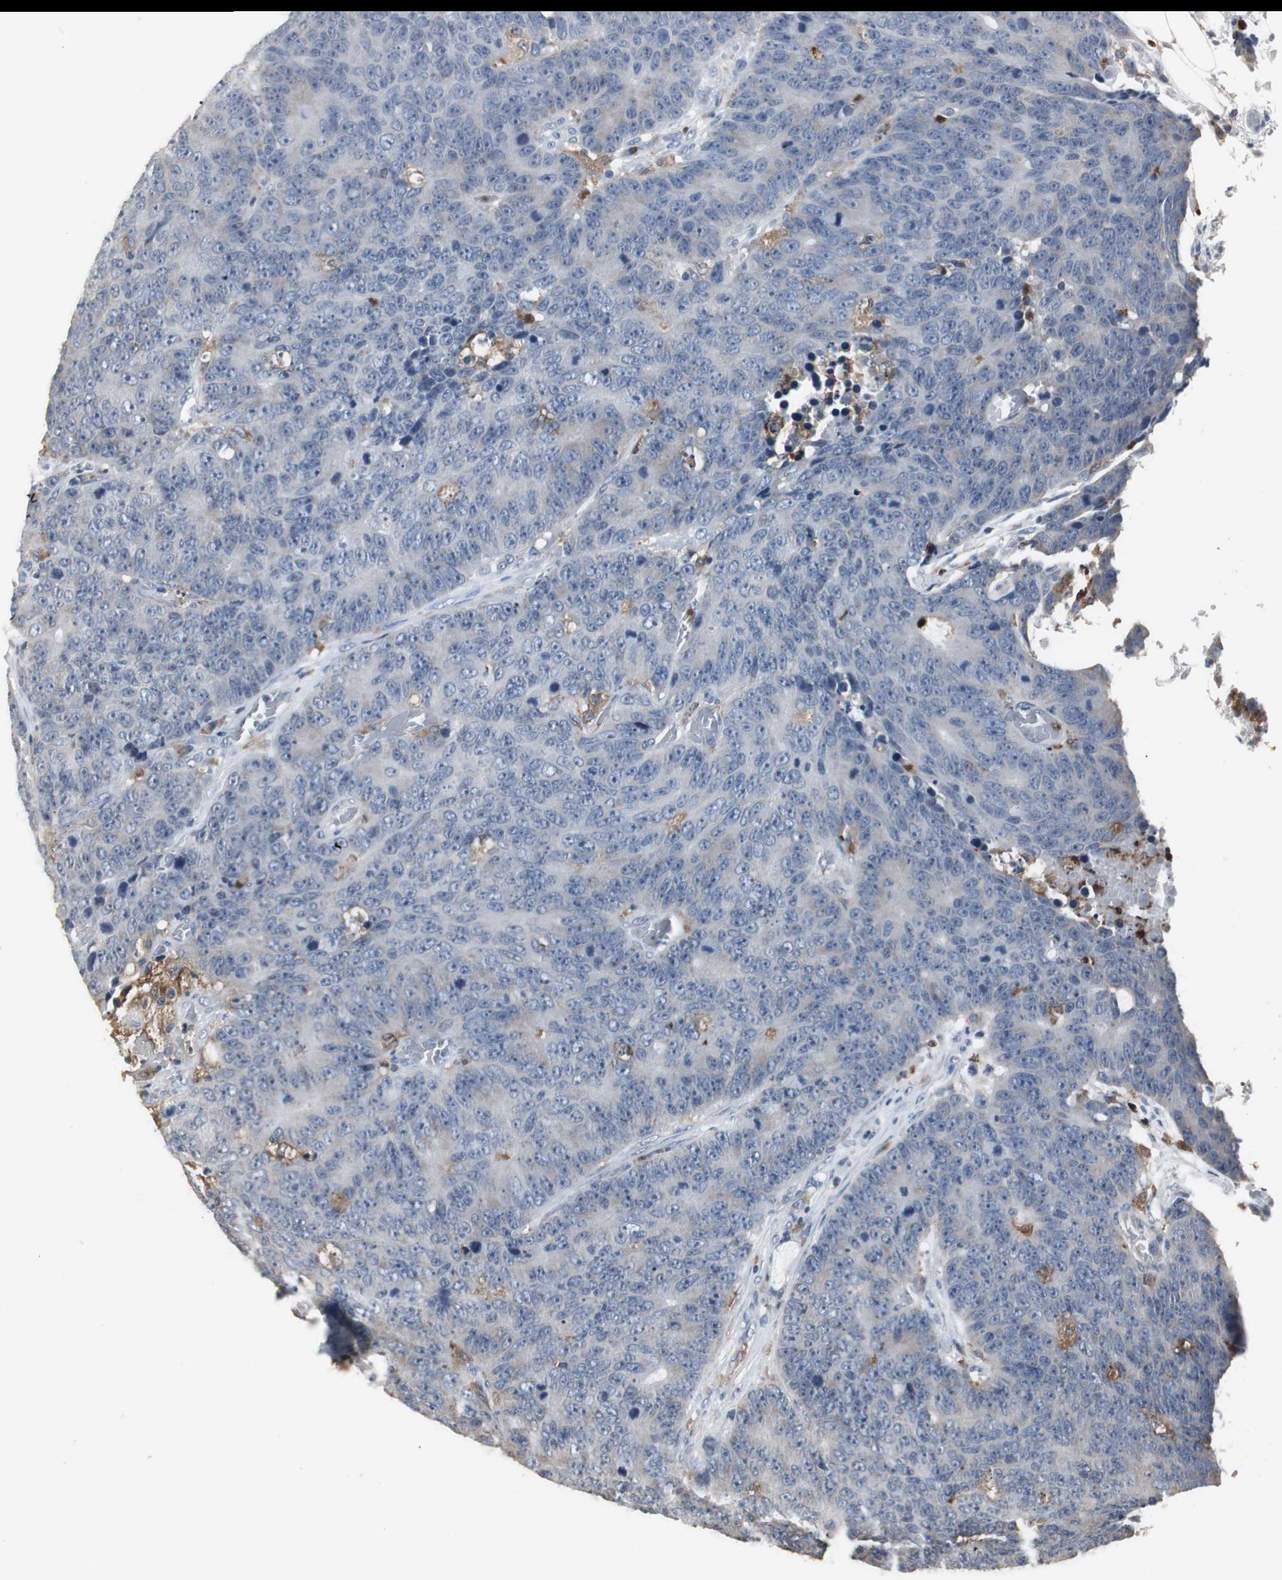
{"staining": {"intensity": "negative", "quantity": "none", "location": "none"}, "tissue": "colorectal cancer", "cell_type": "Tumor cells", "image_type": "cancer", "snomed": [{"axis": "morphology", "description": "Adenocarcinoma, NOS"}, {"axis": "topography", "description": "Colon"}], "caption": "DAB (3,3'-diaminobenzidine) immunohistochemical staining of human adenocarcinoma (colorectal) exhibits no significant positivity in tumor cells.", "gene": "NCF2", "patient": {"sex": "female", "age": 86}}